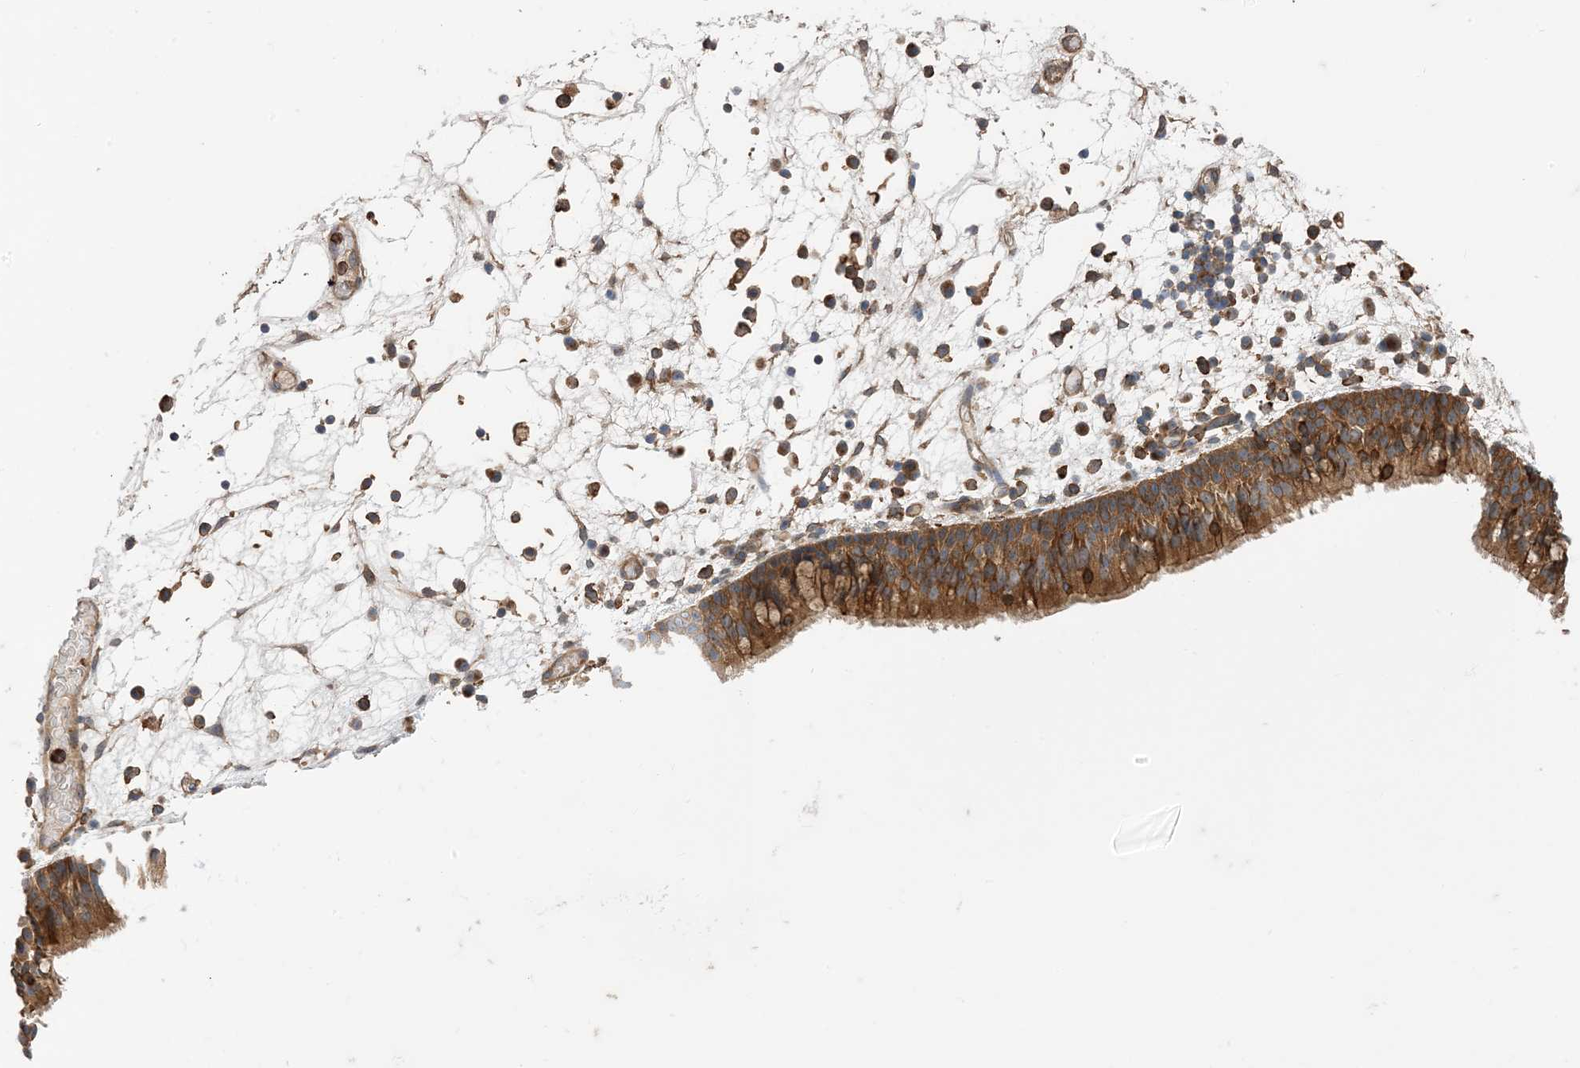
{"staining": {"intensity": "moderate", "quantity": ">75%", "location": "cytoplasmic/membranous"}, "tissue": "nasopharynx", "cell_type": "Respiratory epithelial cells", "image_type": "normal", "snomed": [{"axis": "morphology", "description": "Normal tissue, NOS"}, {"axis": "morphology", "description": "Inflammation, NOS"}, {"axis": "morphology", "description": "Malignant melanoma, Metastatic site"}, {"axis": "topography", "description": "Nasopharynx"}], "caption": "IHC of benign human nasopharynx reveals medium levels of moderate cytoplasmic/membranous expression in about >75% of respiratory epithelial cells.", "gene": "HS1BP3", "patient": {"sex": "male", "age": 70}}